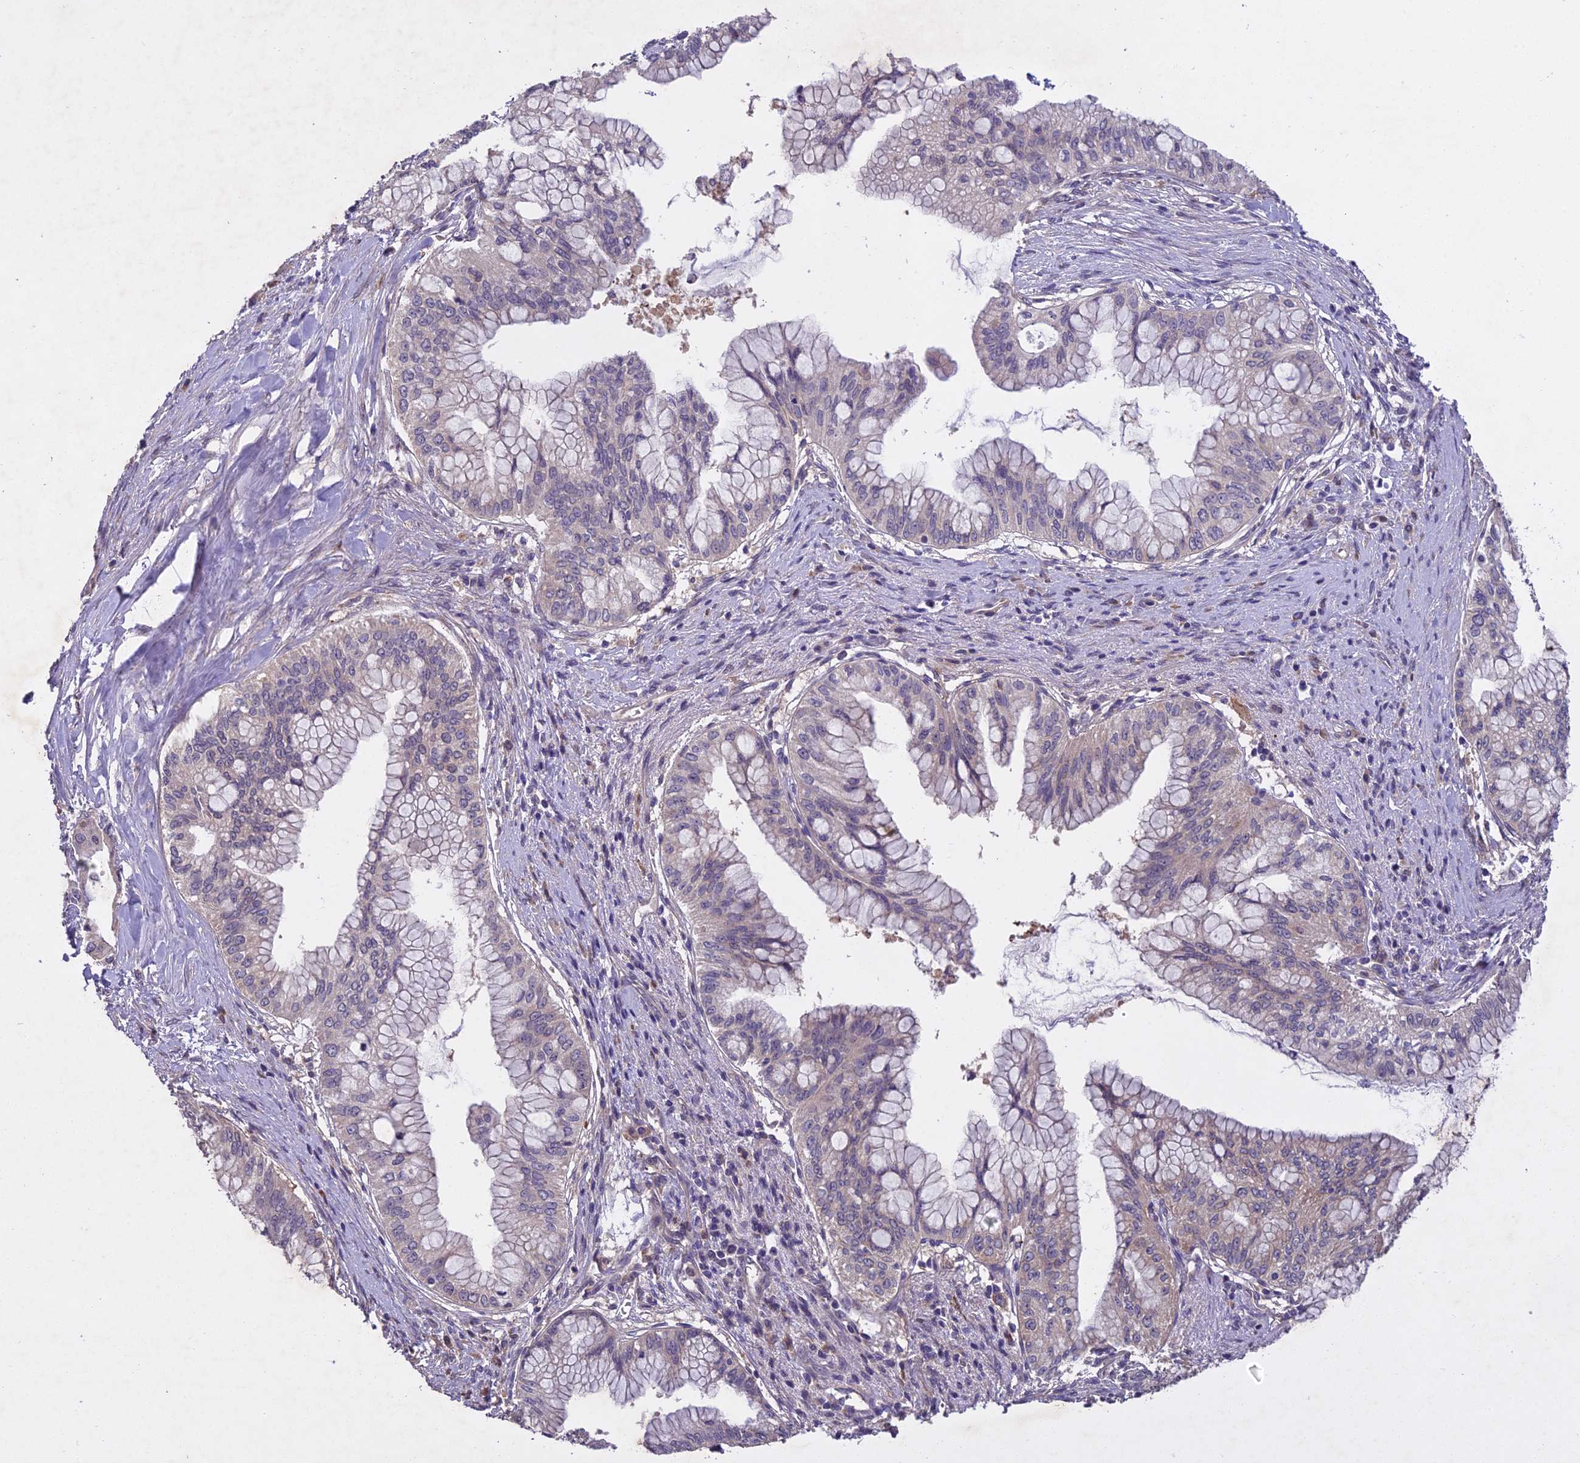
{"staining": {"intensity": "negative", "quantity": "none", "location": "none"}, "tissue": "pancreatic cancer", "cell_type": "Tumor cells", "image_type": "cancer", "snomed": [{"axis": "morphology", "description": "Adenocarcinoma, NOS"}, {"axis": "topography", "description": "Pancreas"}], "caption": "This is an immunohistochemistry image of human pancreatic adenocarcinoma. There is no expression in tumor cells.", "gene": "CENPL", "patient": {"sex": "male", "age": 46}}